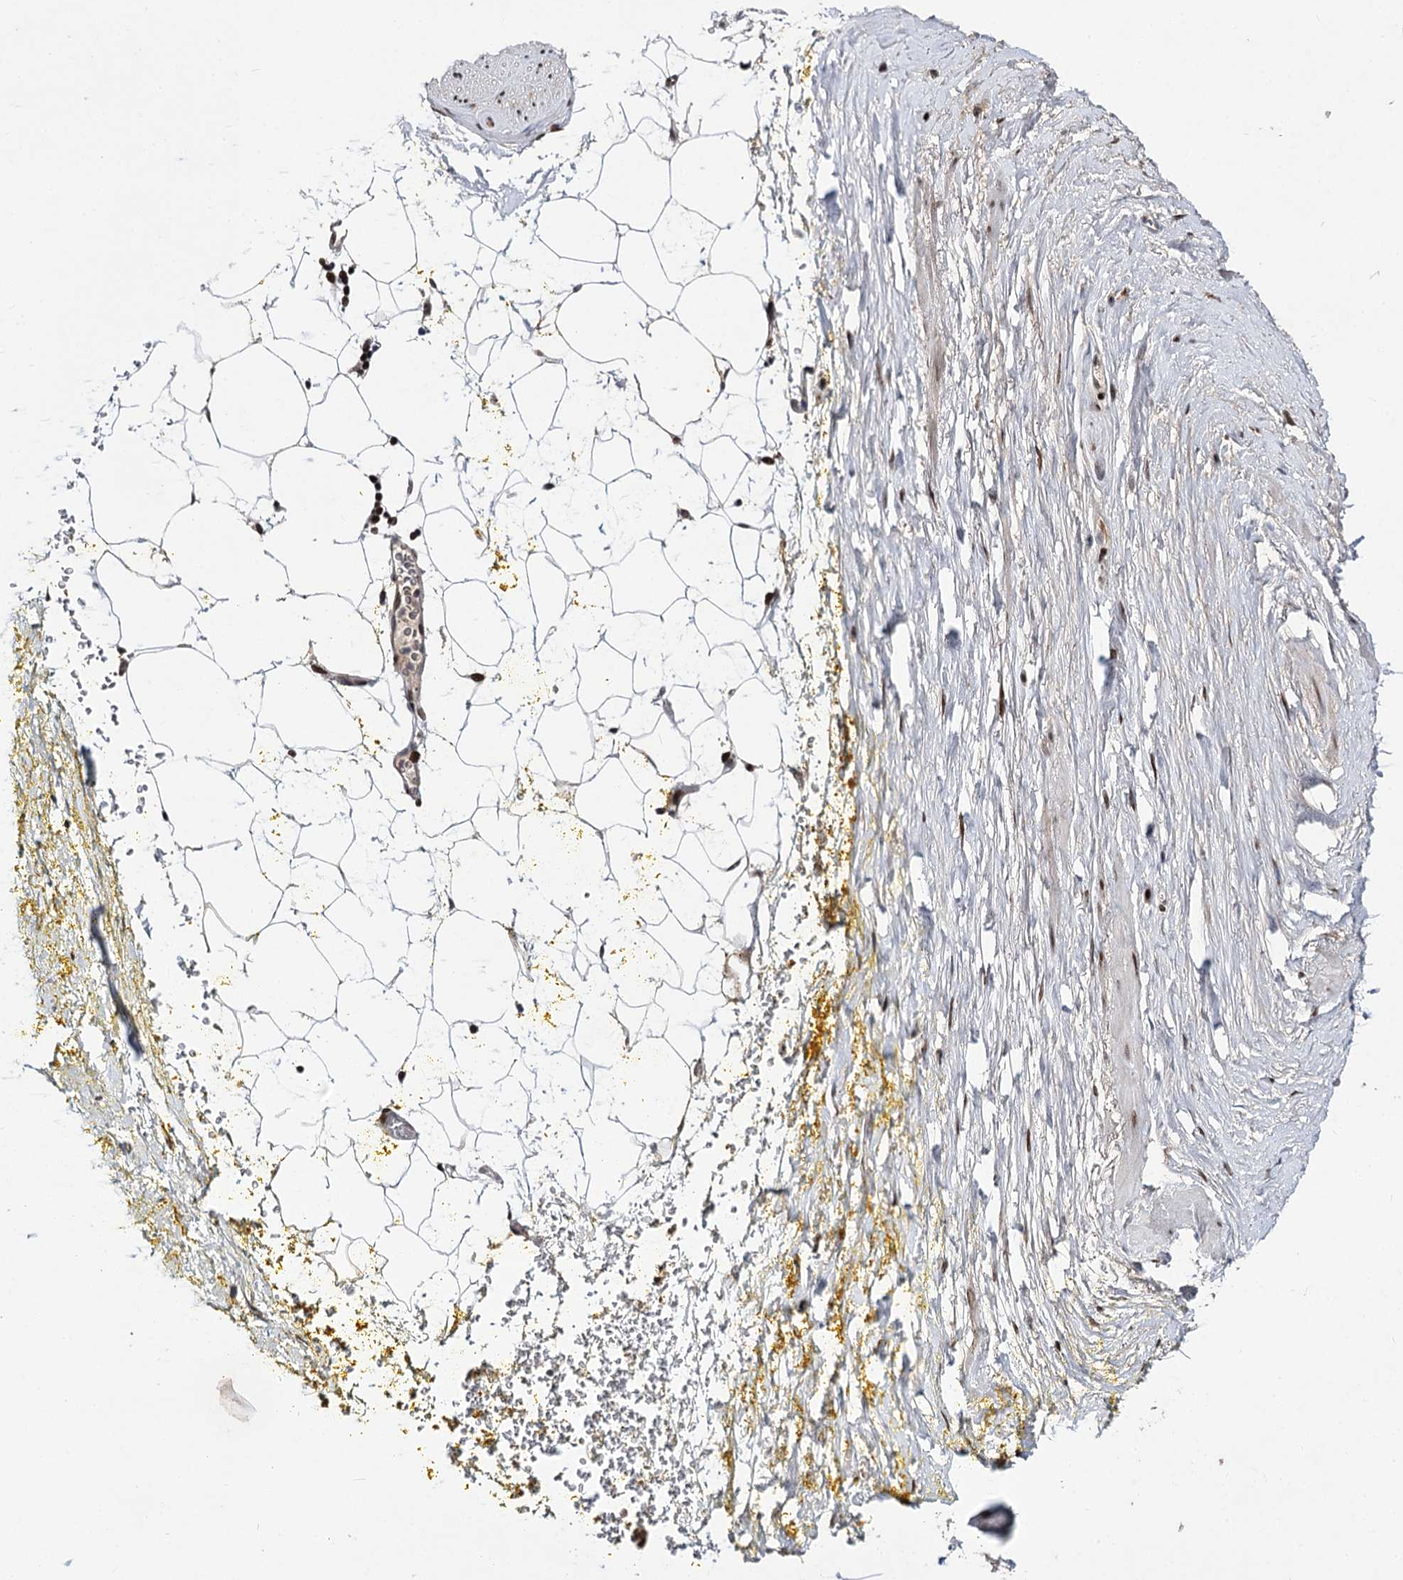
{"staining": {"intensity": "moderate", "quantity": "25%-75%", "location": "nuclear"}, "tissue": "adipose tissue", "cell_type": "Adipocytes", "image_type": "normal", "snomed": [{"axis": "morphology", "description": "Normal tissue, NOS"}, {"axis": "morphology", "description": "Adenocarcinoma, Low grade"}, {"axis": "topography", "description": "Prostate"}, {"axis": "topography", "description": "Peripheral nerve tissue"}], "caption": "A high-resolution histopathology image shows IHC staining of benign adipose tissue, which demonstrates moderate nuclear positivity in about 25%-75% of adipocytes. (IHC, brightfield microscopy, high magnification).", "gene": "ITFG2", "patient": {"sex": "male", "age": 63}}